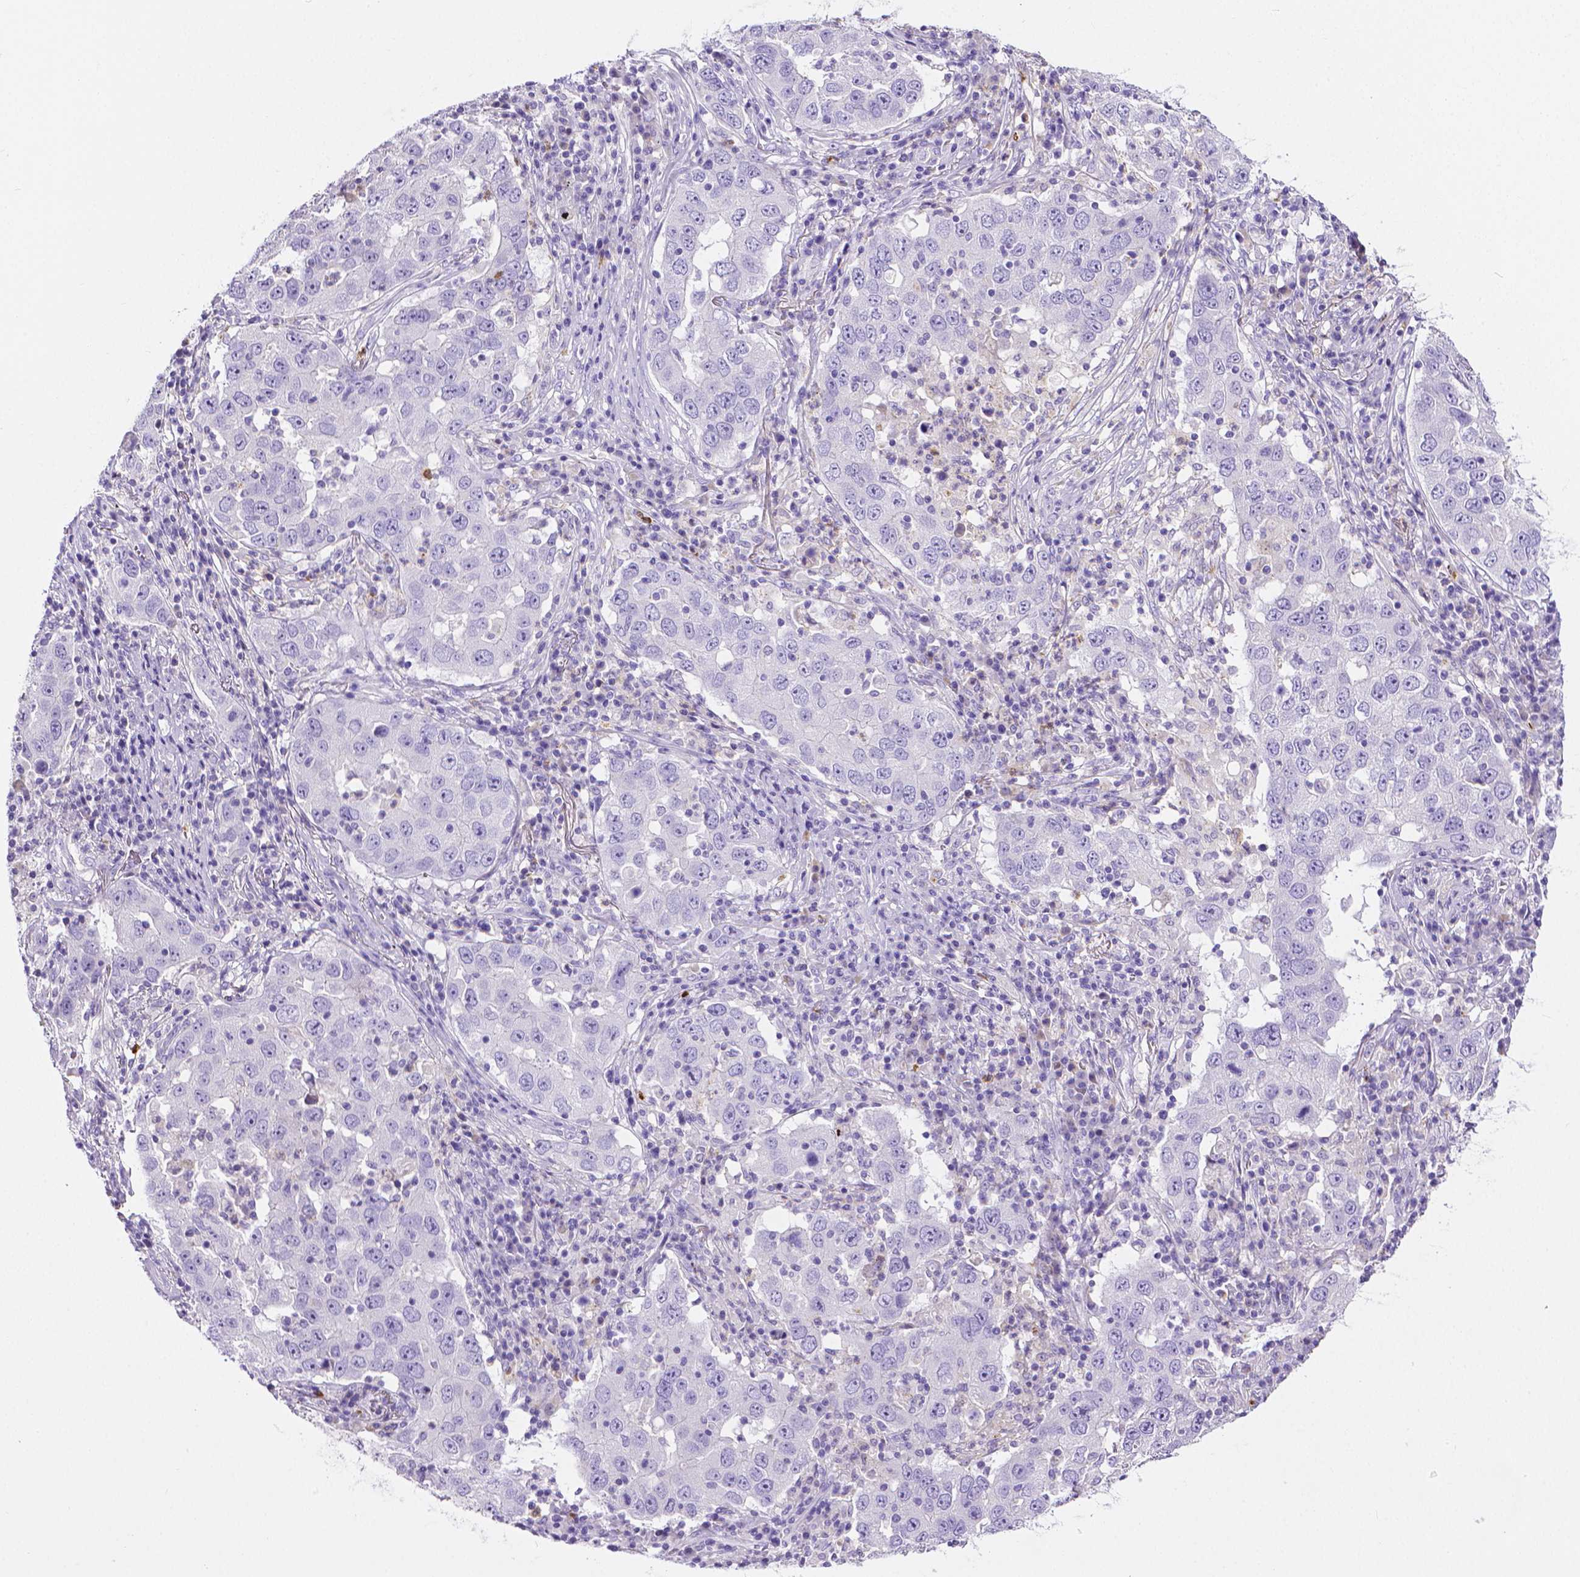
{"staining": {"intensity": "negative", "quantity": "none", "location": "none"}, "tissue": "lung cancer", "cell_type": "Tumor cells", "image_type": "cancer", "snomed": [{"axis": "morphology", "description": "Adenocarcinoma, NOS"}, {"axis": "topography", "description": "Lung"}], "caption": "Immunohistochemistry (IHC) photomicrograph of neoplastic tissue: human lung cancer (adenocarcinoma) stained with DAB reveals no significant protein expression in tumor cells.", "gene": "MMP9", "patient": {"sex": "male", "age": 73}}